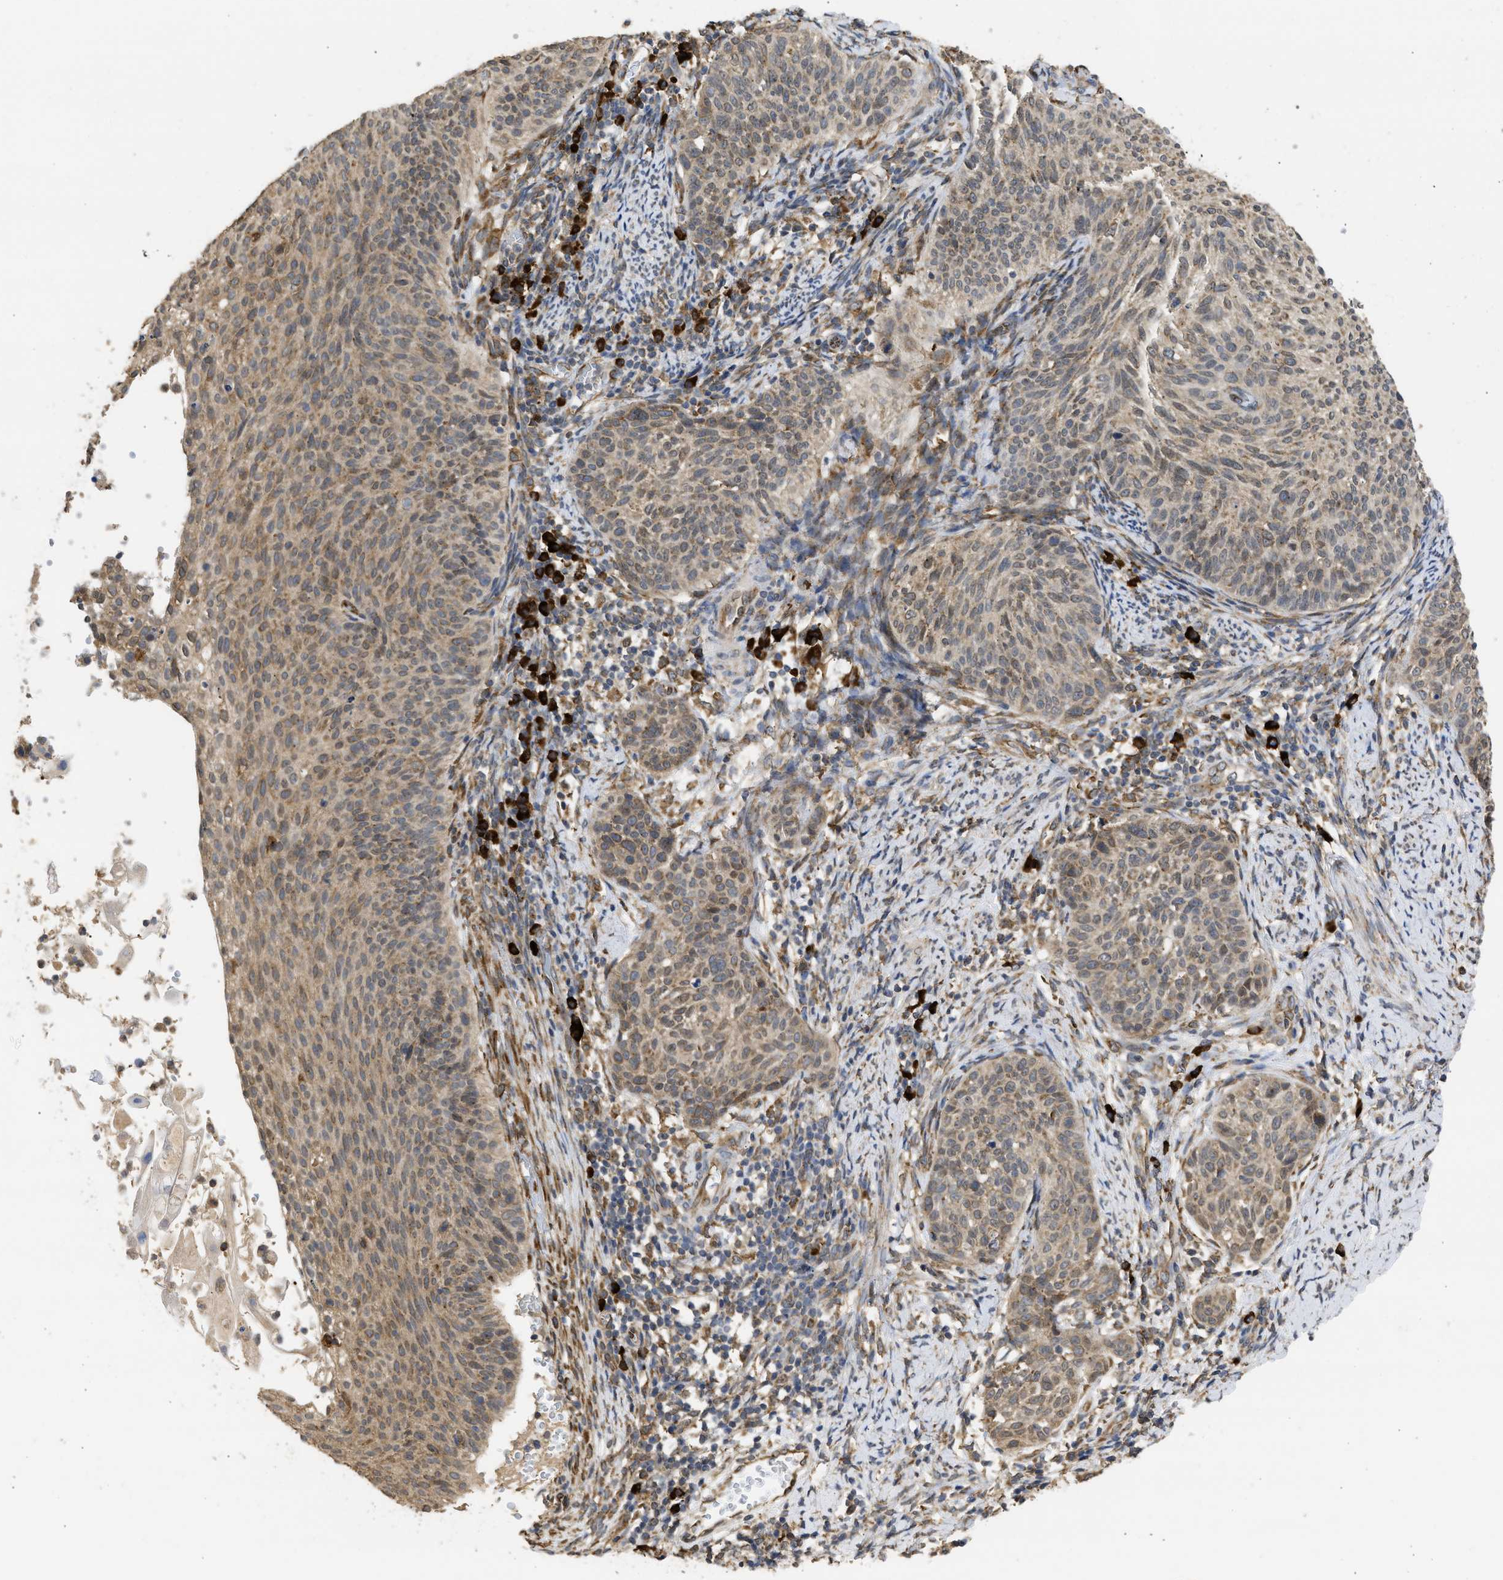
{"staining": {"intensity": "weak", "quantity": ">75%", "location": "cytoplasmic/membranous"}, "tissue": "cervical cancer", "cell_type": "Tumor cells", "image_type": "cancer", "snomed": [{"axis": "morphology", "description": "Squamous cell carcinoma, NOS"}, {"axis": "topography", "description": "Cervix"}], "caption": "A photomicrograph showing weak cytoplasmic/membranous positivity in approximately >75% of tumor cells in cervical cancer (squamous cell carcinoma), as visualized by brown immunohistochemical staining.", "gene": "DNAJC1", "patient": {"sex": "female", "age": 70}}